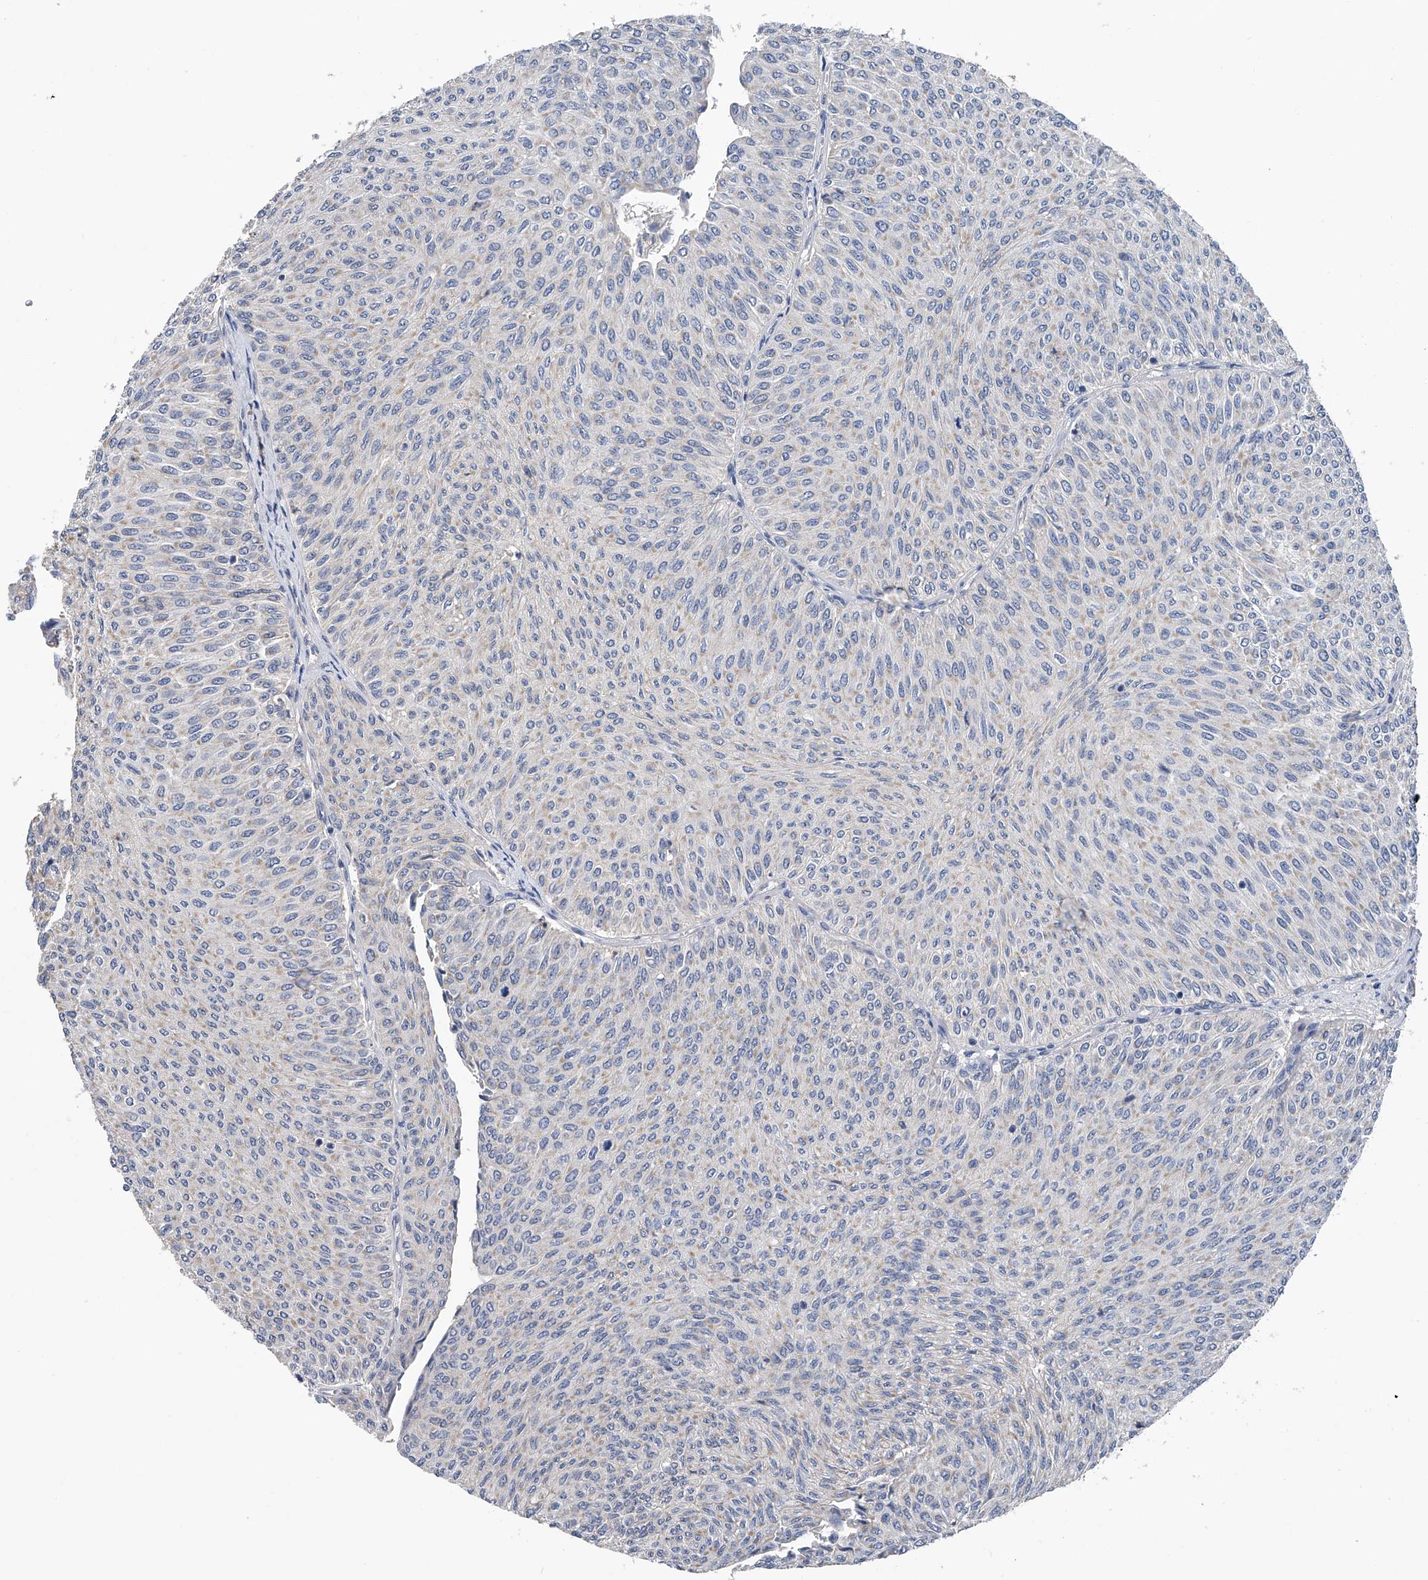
{"staining": {"intensity": "weak", "quantity": "<25%", "location": "cytoplasmic/membranous"}, "tissue": "urothelial cancer", "cell_type": "Tumor cells", "image_type": "cancer", "snomed": [{"axis": "morphology", "description": "Urothelial carcinoma, Low grade"}, {"axis": "topography", "description": "Urinary bladder"}], "caption": "Tumor cells show no significant protein positivity in urothelial carcinoma (low-grade).", "gene": "PGM3", "patient": {"sex": "male", "age": 78}}